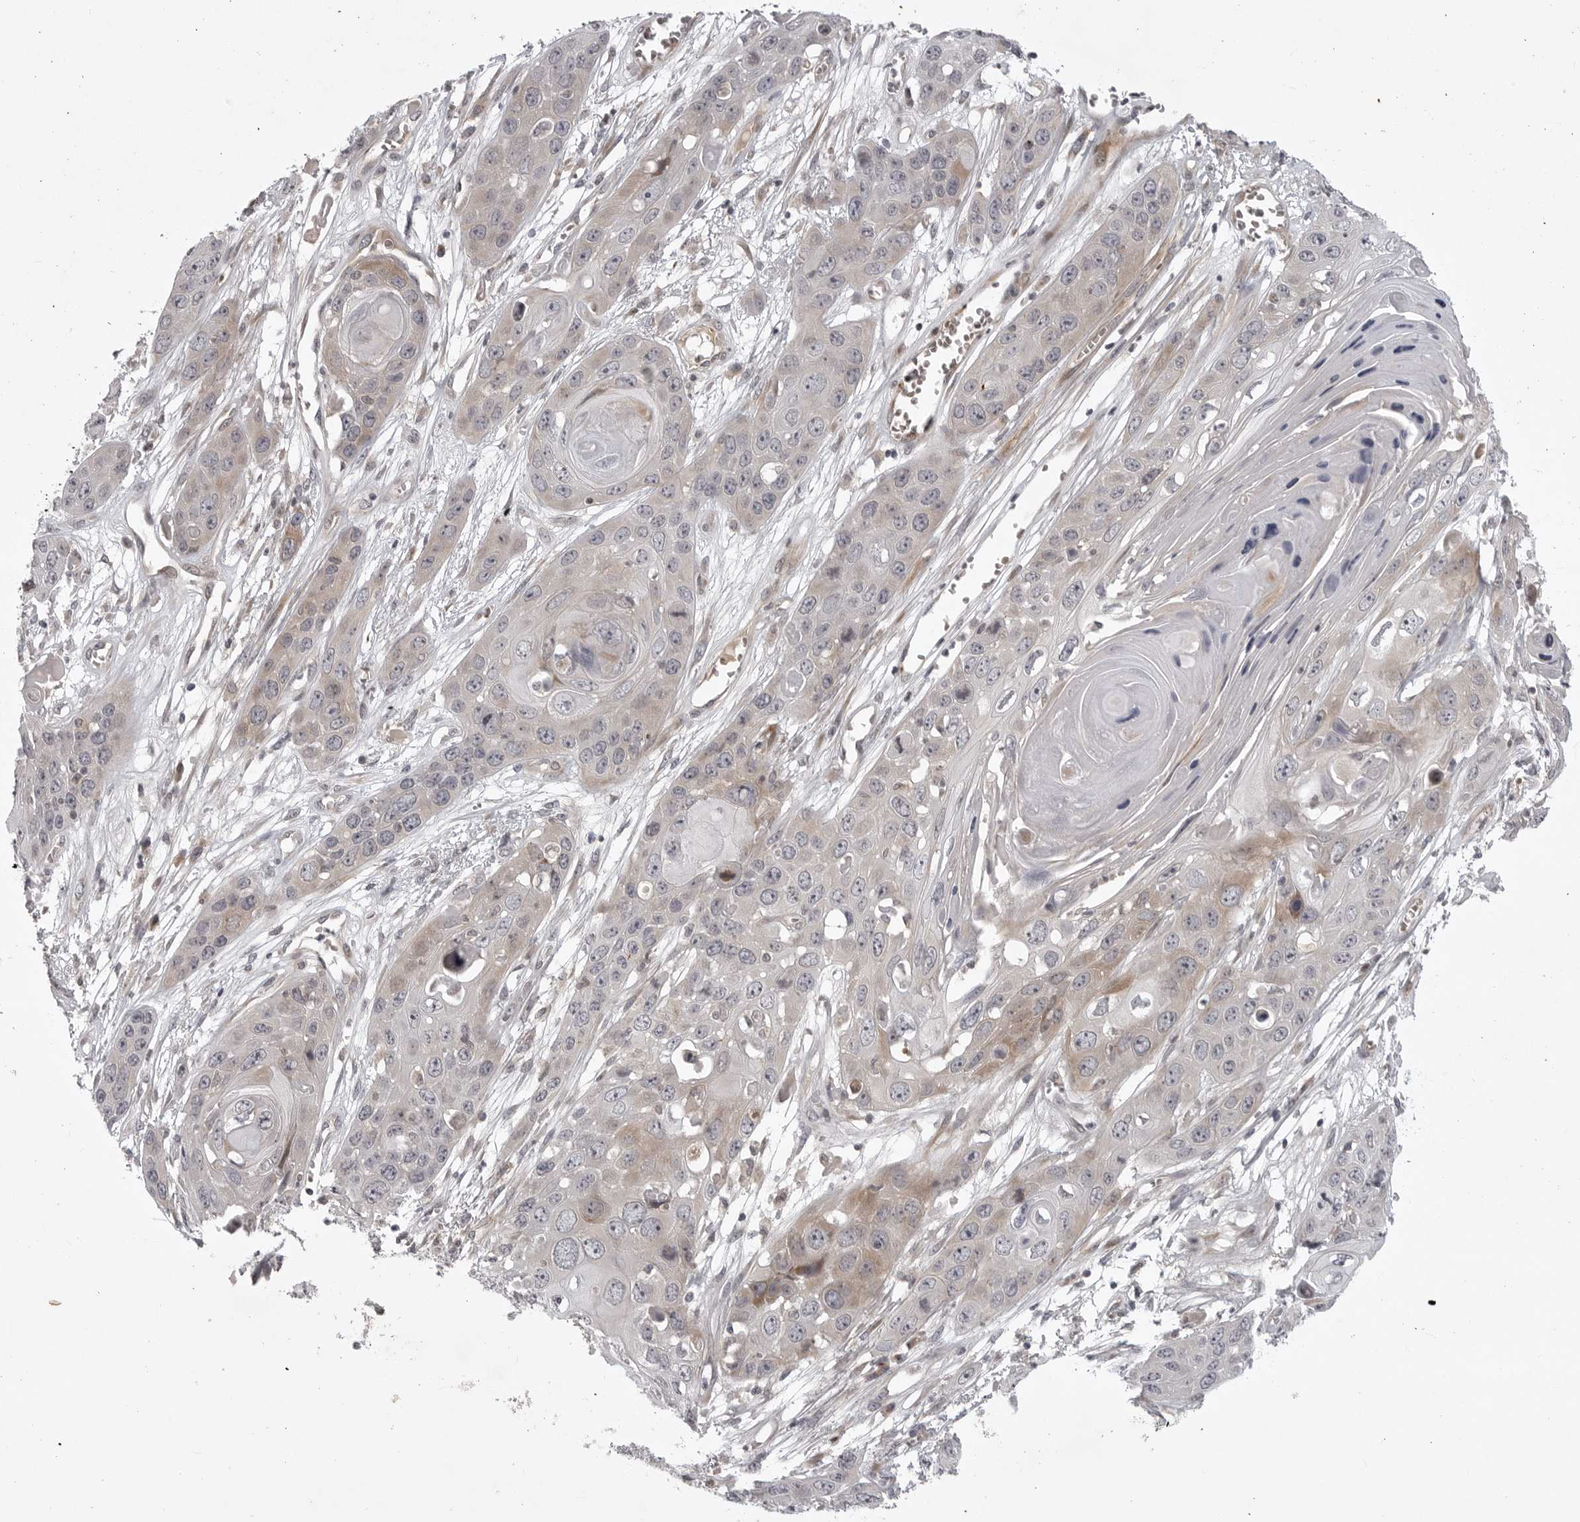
{"staining": {"intensity": "weak", "quantity": "25%-75%", "location": "cytoplasmic/membranous"}, "tissue": "skin cancer", "cell_type": "Tumor cells", "image_type": "cancer", "snomed": [{"axis": "morphology", "description": "Squamous cell carcinoma, NOS"}, {"axis": "topography", "description": "Skin"}], "caption": "DAB (3,3'-diaminobenzidine) immunohistochemical staining of skin cancer demonstrates weak cytoplasmic/membranous protein positivity in about 25%-75% of tumor cells.", "gene": "CD300LD", "patient": {"sex": "male", "age": 55}}